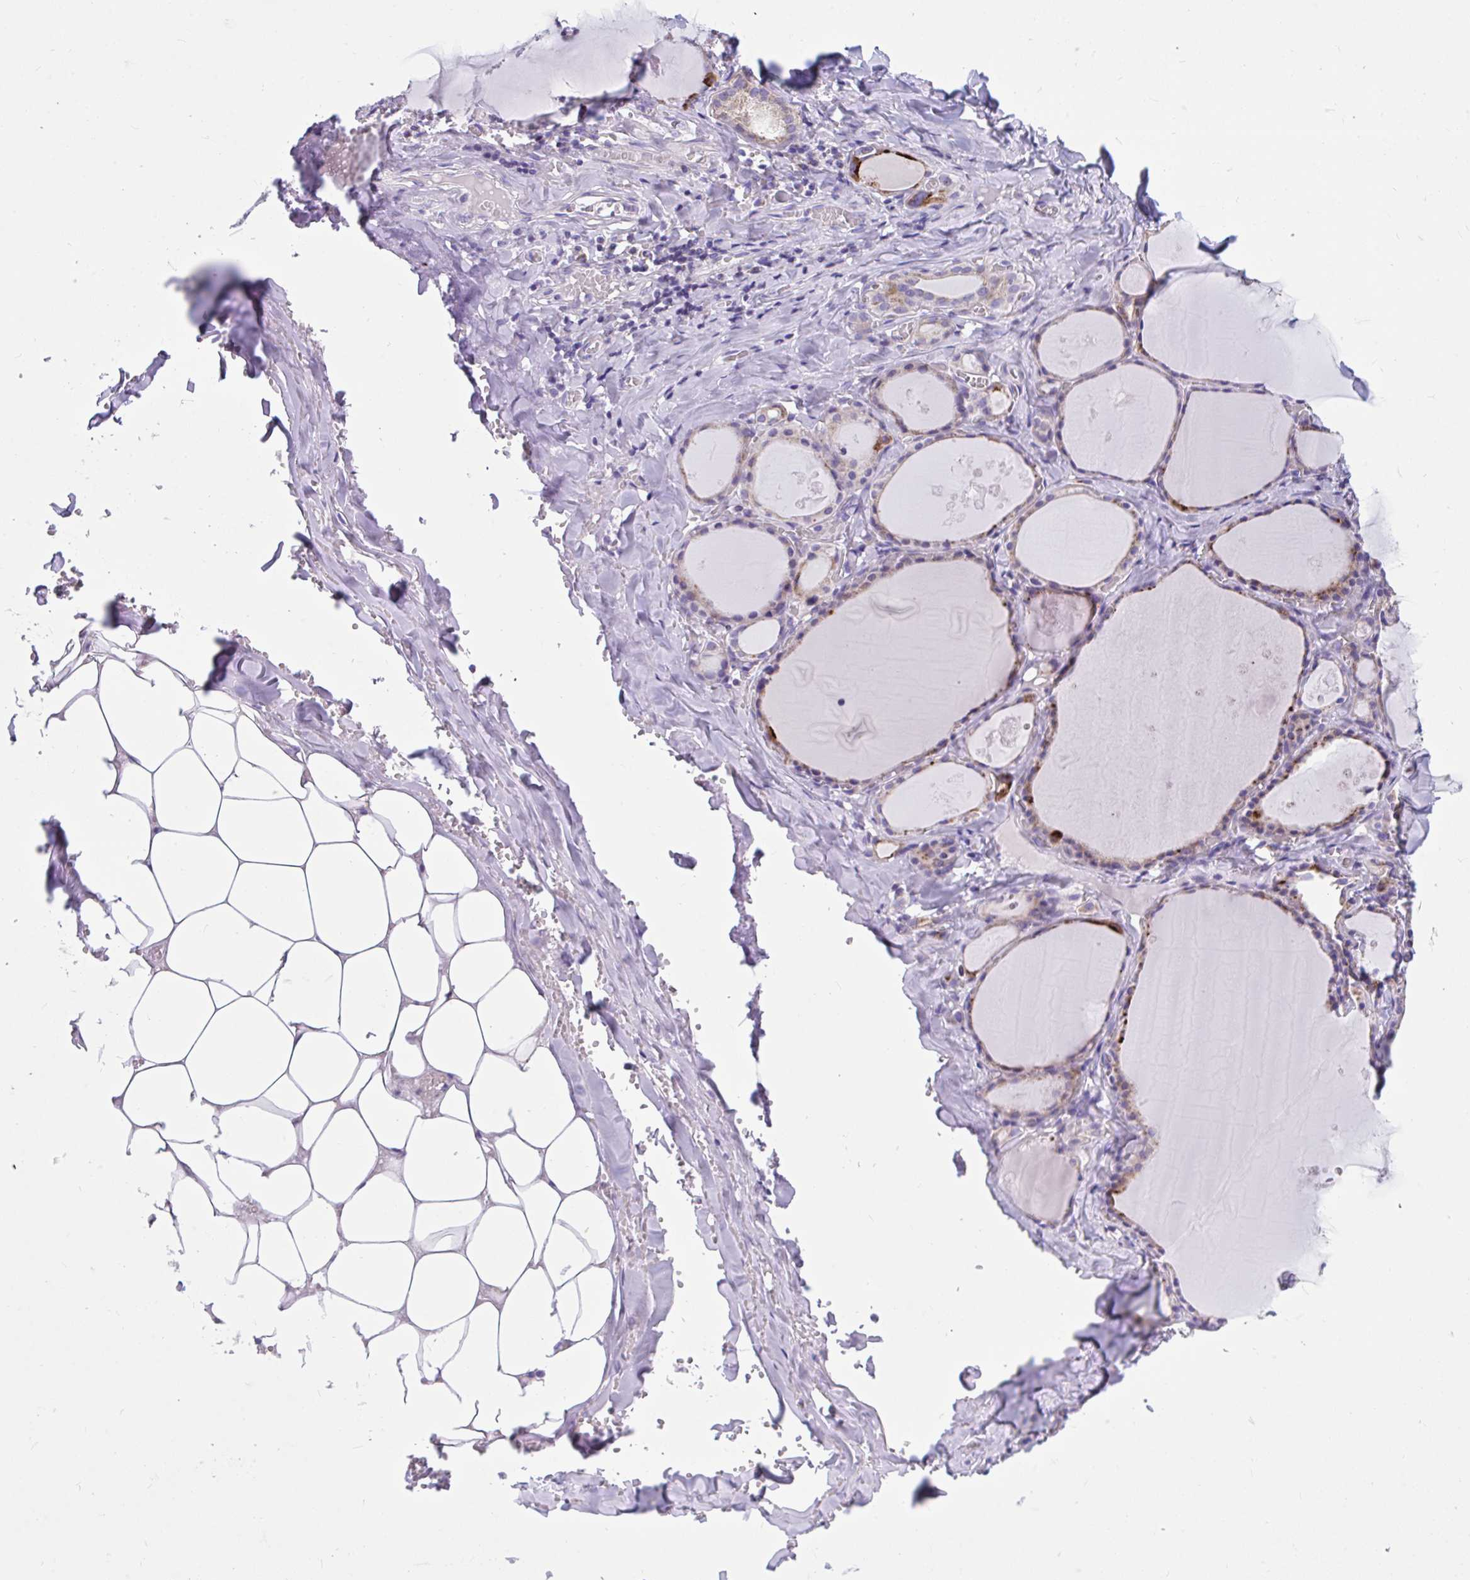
{"staining": {"intensity": "moderate", "quantity": "25%-75%", "location": "cytoplasmic/membranous"}, "tissue": "thyroid gland", "cell_type": "Glandular cells", "image_type": "normal", "snomed": [{"axis": "morphology", "description": "Normal tissue, NOS"}, {"axis": "topography", "description": "Thyroid gland"}], "caption": "High-power microscopy captured an immunohistochemistry (IHC) micrograph of normal thyroid gland, revealing moderate cytoplasmic/membranous staining in approximately 25%-75% of glandular cells. The staining was performed using DAB, with brown indicating positive protein expression. Nuclei are stained blue with hematoxylin.", "gene": "OR13A1", "patient": {"sex": "male", "age": 56}}